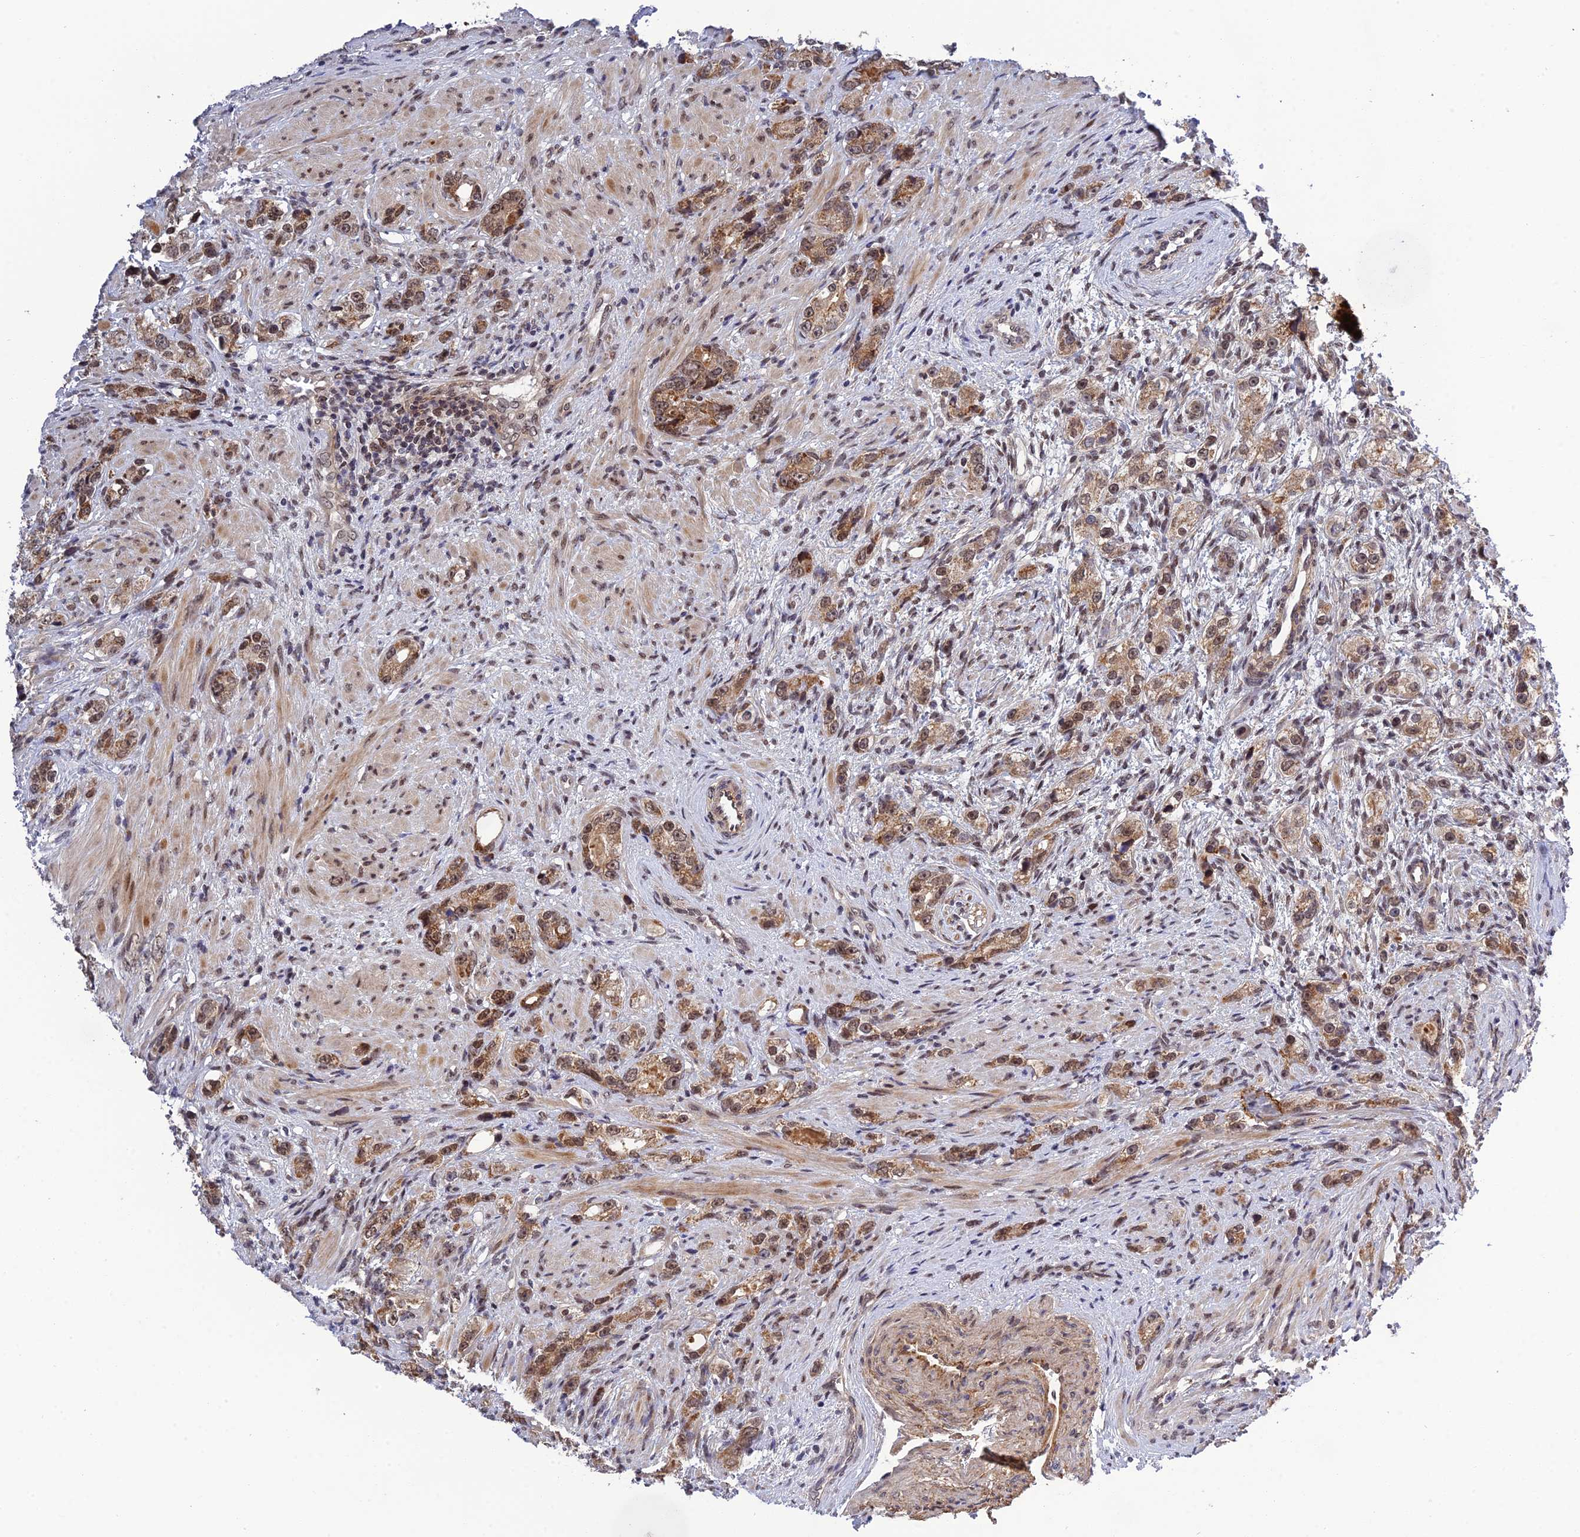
{"staining": {"intensity": "moderate", "quantity": ">75%", "location": "cytoplasmic/membranous,nuclear"}, "tissue": "prostate cancer", "cell_type": "Tumor cells", "image_type": "cancer", "snomed": [{"axis": "morphology", "description": "Adenocarcinoma, High grade"}, {"axis": "topography", "description": "Prostate"}], "caption": "A brown stain labels moderate cytoplasmic/membranous and nuclear staining of a protein in prostate cancer (high-grade adenocarcinoma) tumor cells.", "gene": "REXO1", "patient": {"sex": "male", "age": 63}}